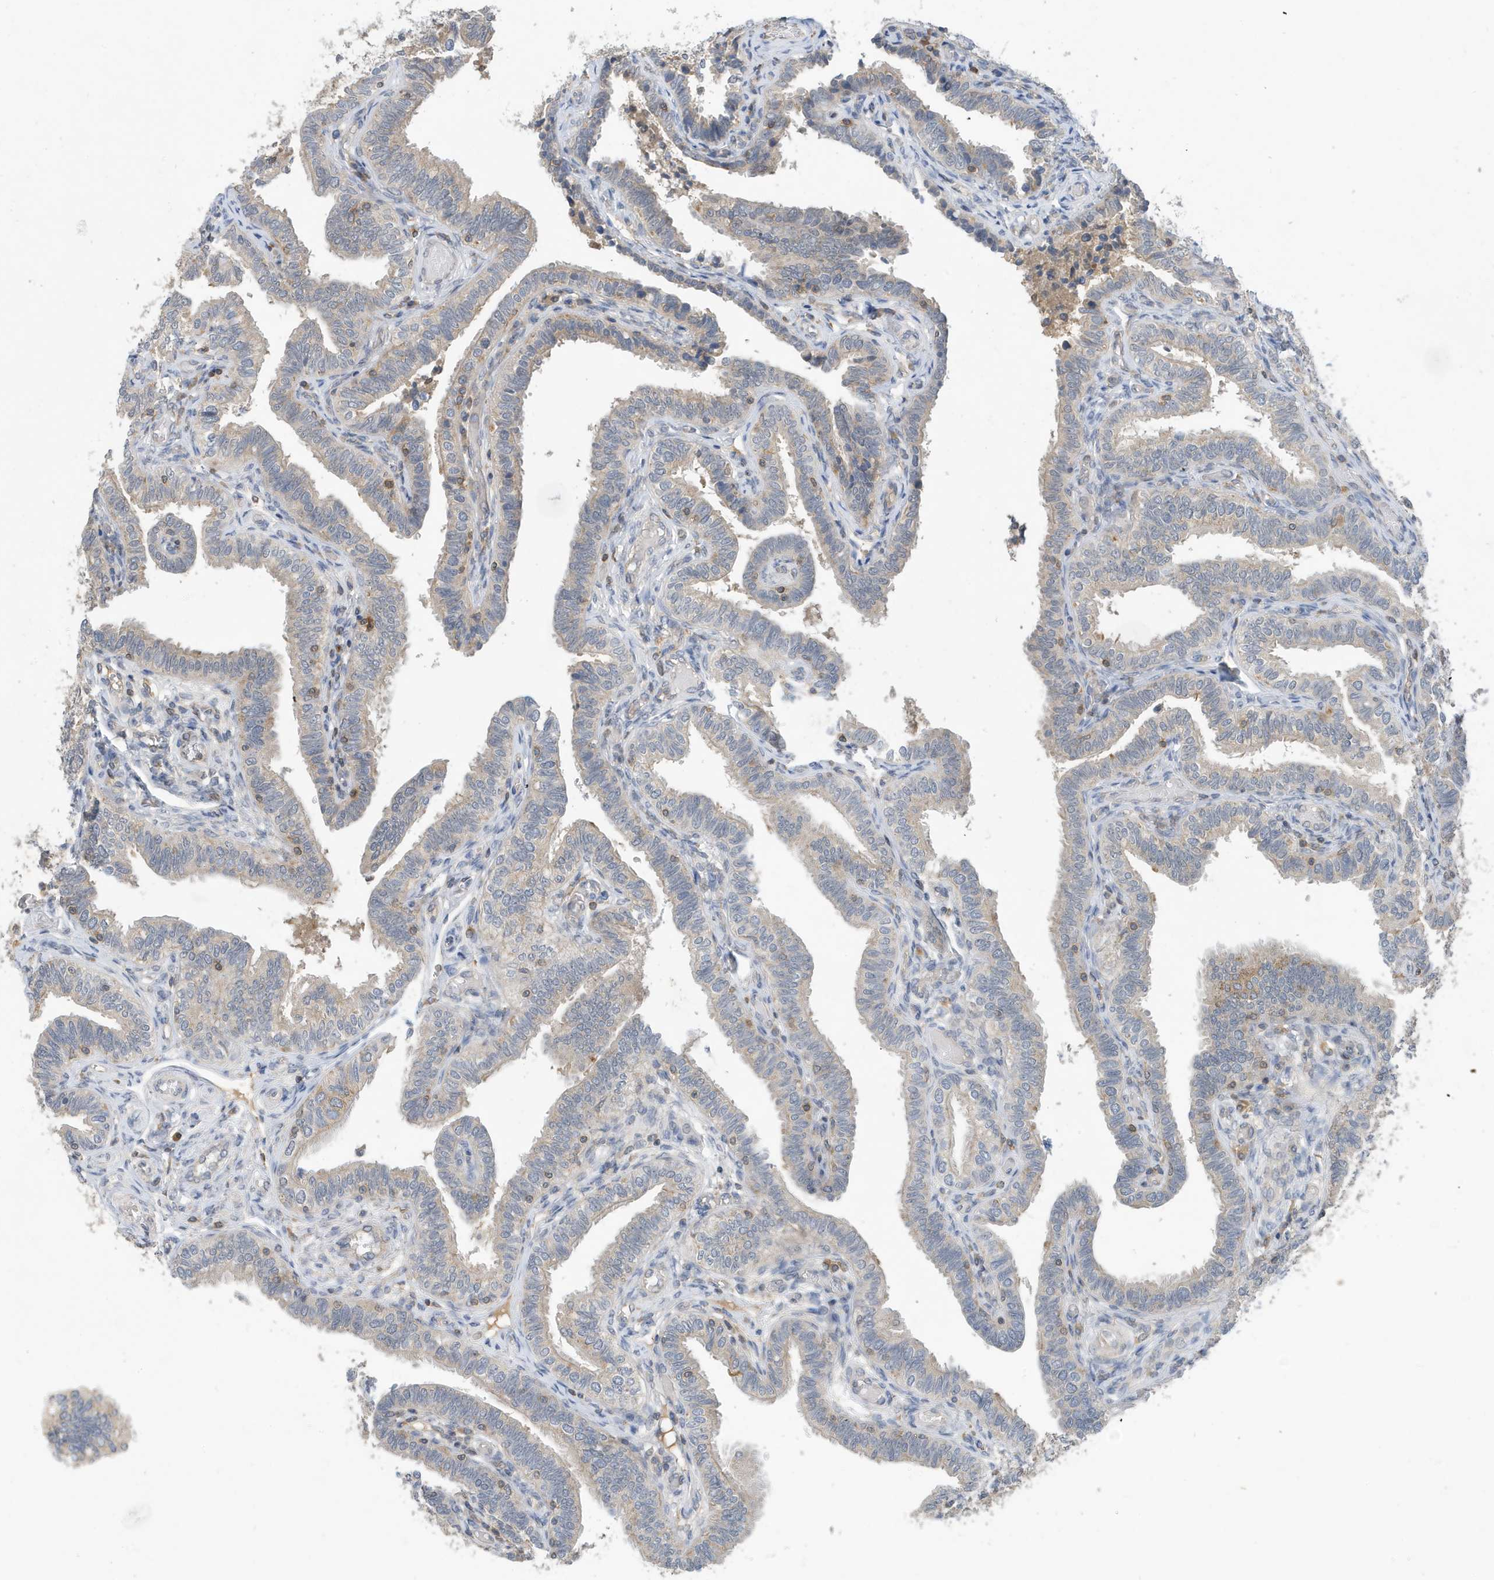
{"staining": {"intensity": "negative", "quantity": "none", "location": "none"}, "tissue": "fallopian tube", "cell_type": "Glandular cells", "image_type": "normal", "snomed": [{"axis": "morphology", "description": "Normal tissue, NOS"}, {"axis": "topography", "description": "Fallopian tube"}], "caption": "Immunohistochemistry (IHC) of normal human fallopian tube reveals no expression in glandular cells. Brightfield microscopy of immunohistochemistry stained with DAB (3,3'-diaminobenzidine) (brown) and hematoxylin (blue), captured at high magnification.", "gene": "NSUN3", "patient": {"sex": "female", "age": 39}}